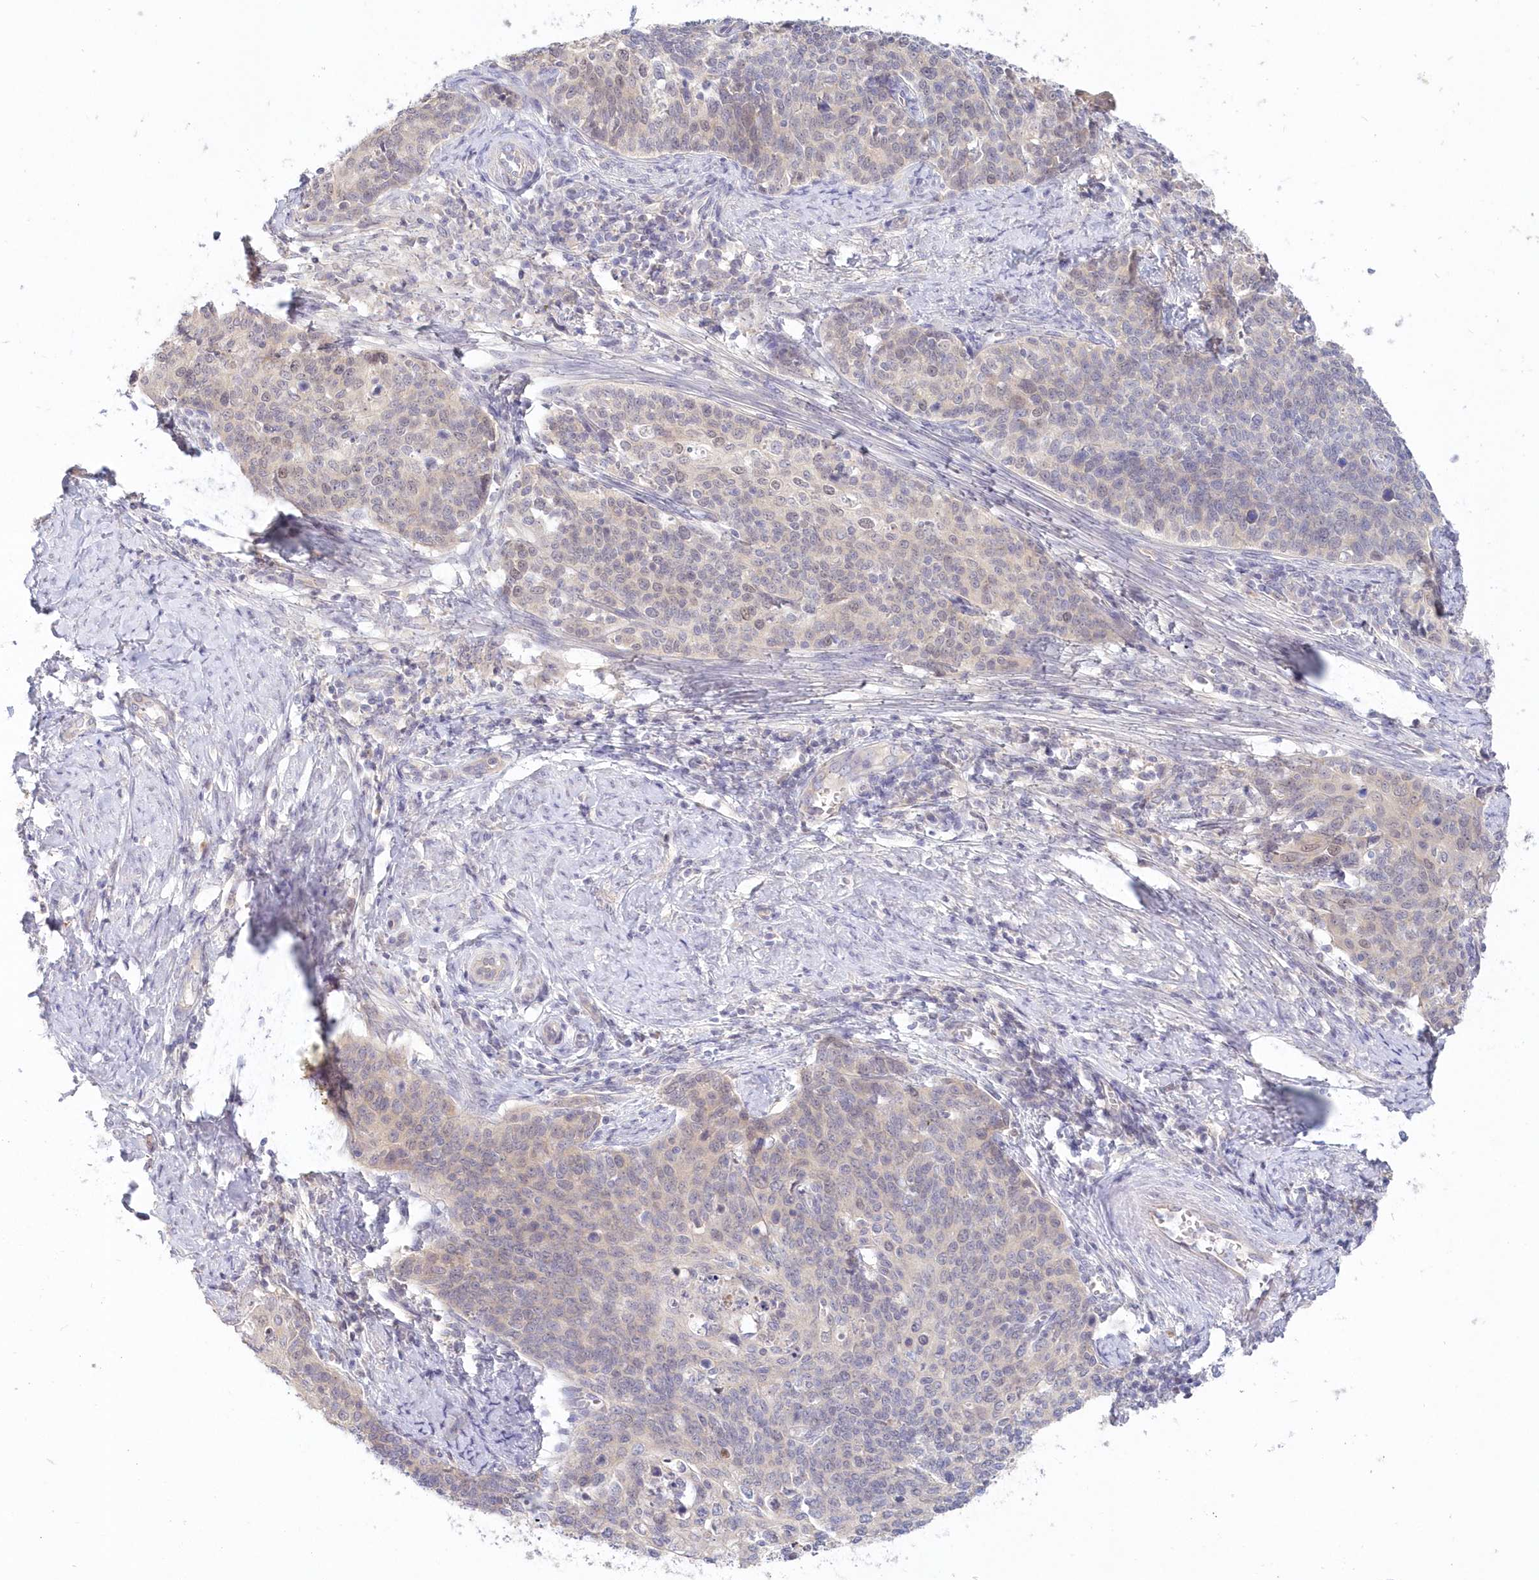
{"staining": {"intensity": "negative", "quantity": "none", "location": "none"}, "tissue": "cervical cancer", "cell_type": "Tumor cells", "image_type": "cancer", "snomed": [{"axis": "morphology", "description": "Squamous cell carcinoma, NOS"}, {"axis": "topography", "description": "Cervix"}], "caption": "This is an immunohistochemistry photomicrograph of human cervical cancer (squamous cell carcinoma). There is no staining in tumor cells.", "gene": "KATNA1", "patient": {"sex": "female", "age": 39}}